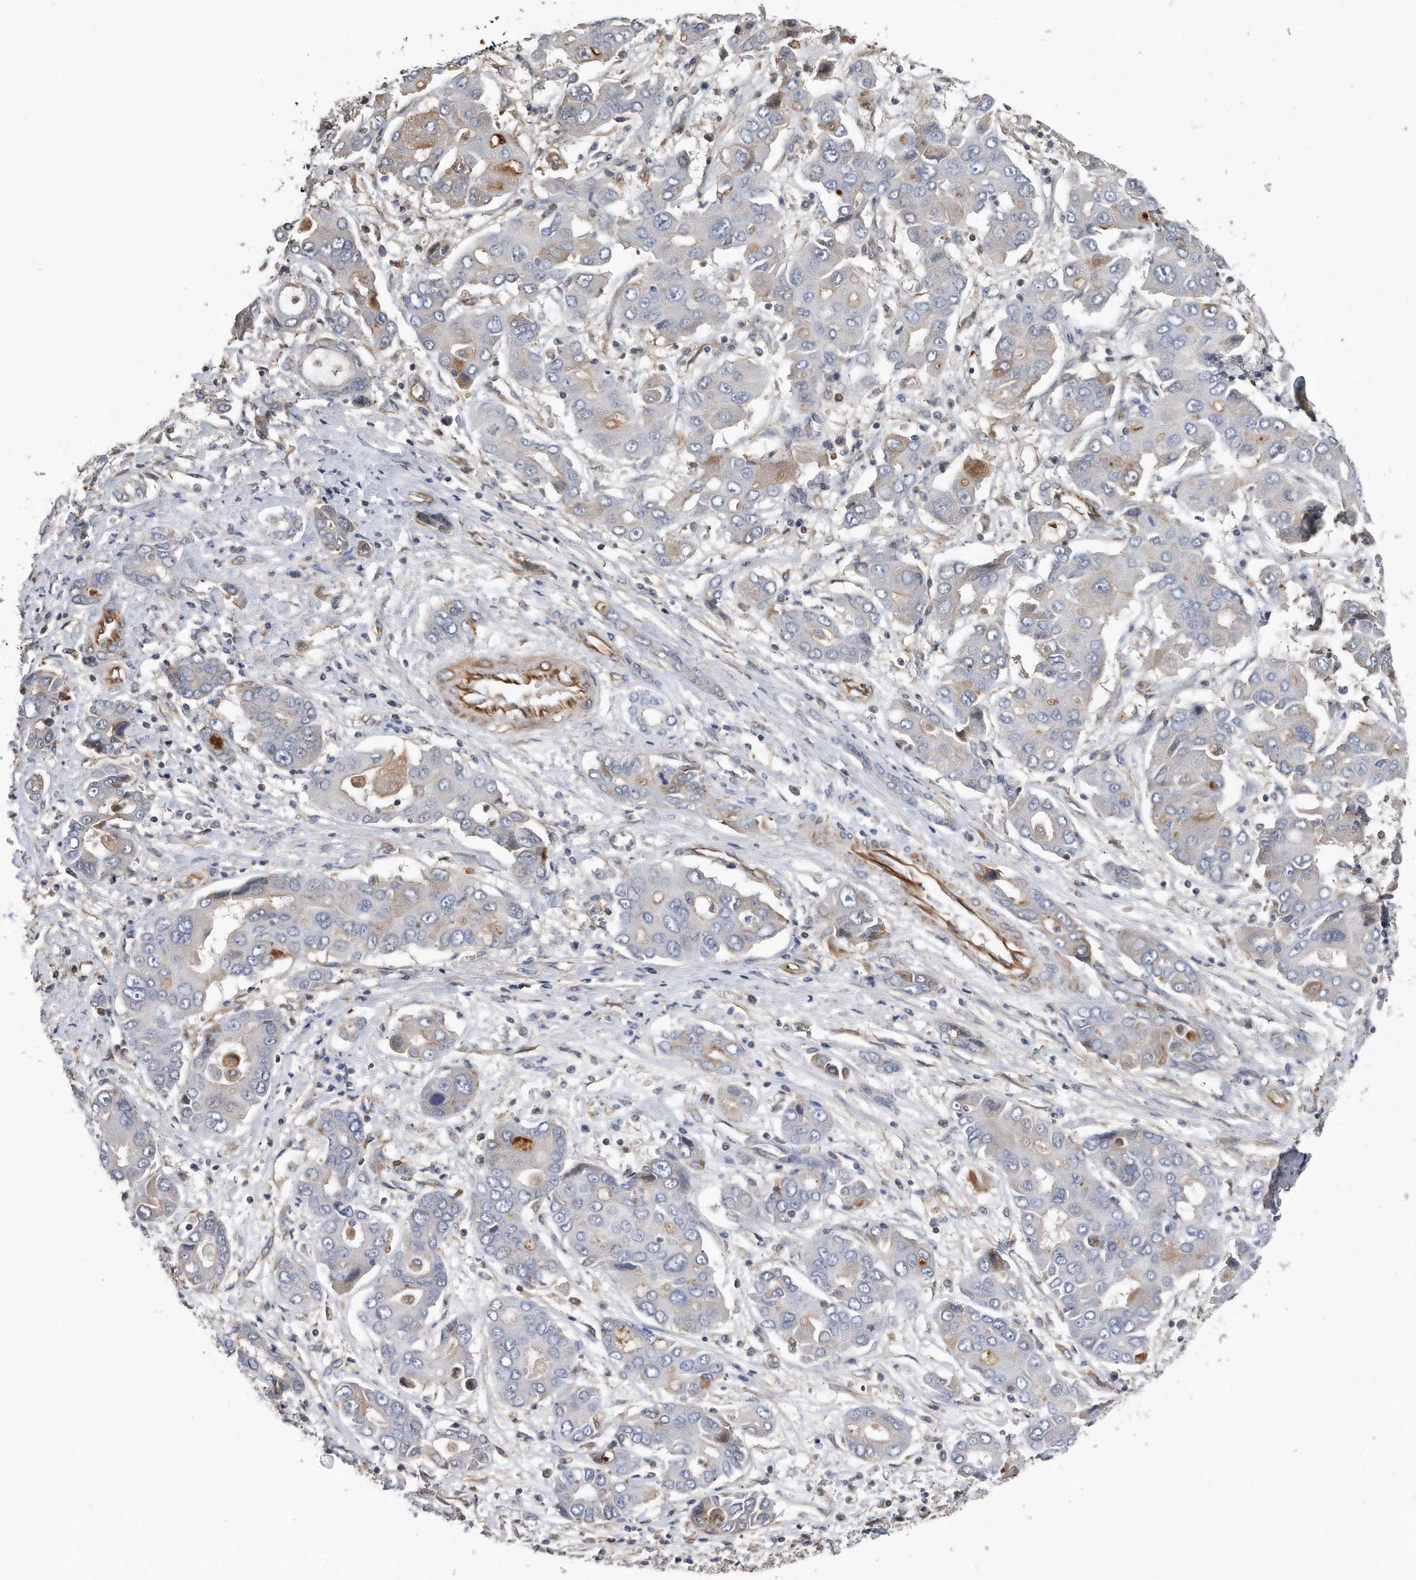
{"staining": {"intensity": "weak", "quantity": "<25%", "location": "cytoplasmic/membranous"}, "tissue": "liver cancer", "cell_type": "Tumor cells", "image_type": "cancer", "snomed": [{"axis": "morphology", "description": "Cholangiocarcinoma"}, {"axis": "topography", "description": "Liver"}], "caption": "DAB immunohistochemical staining of liver cancer (cholangiocarcinoma) displays no significant positivity in tumor cells.", "gene": "GPC1", "patient": {"sex": "male", "age": 67}}